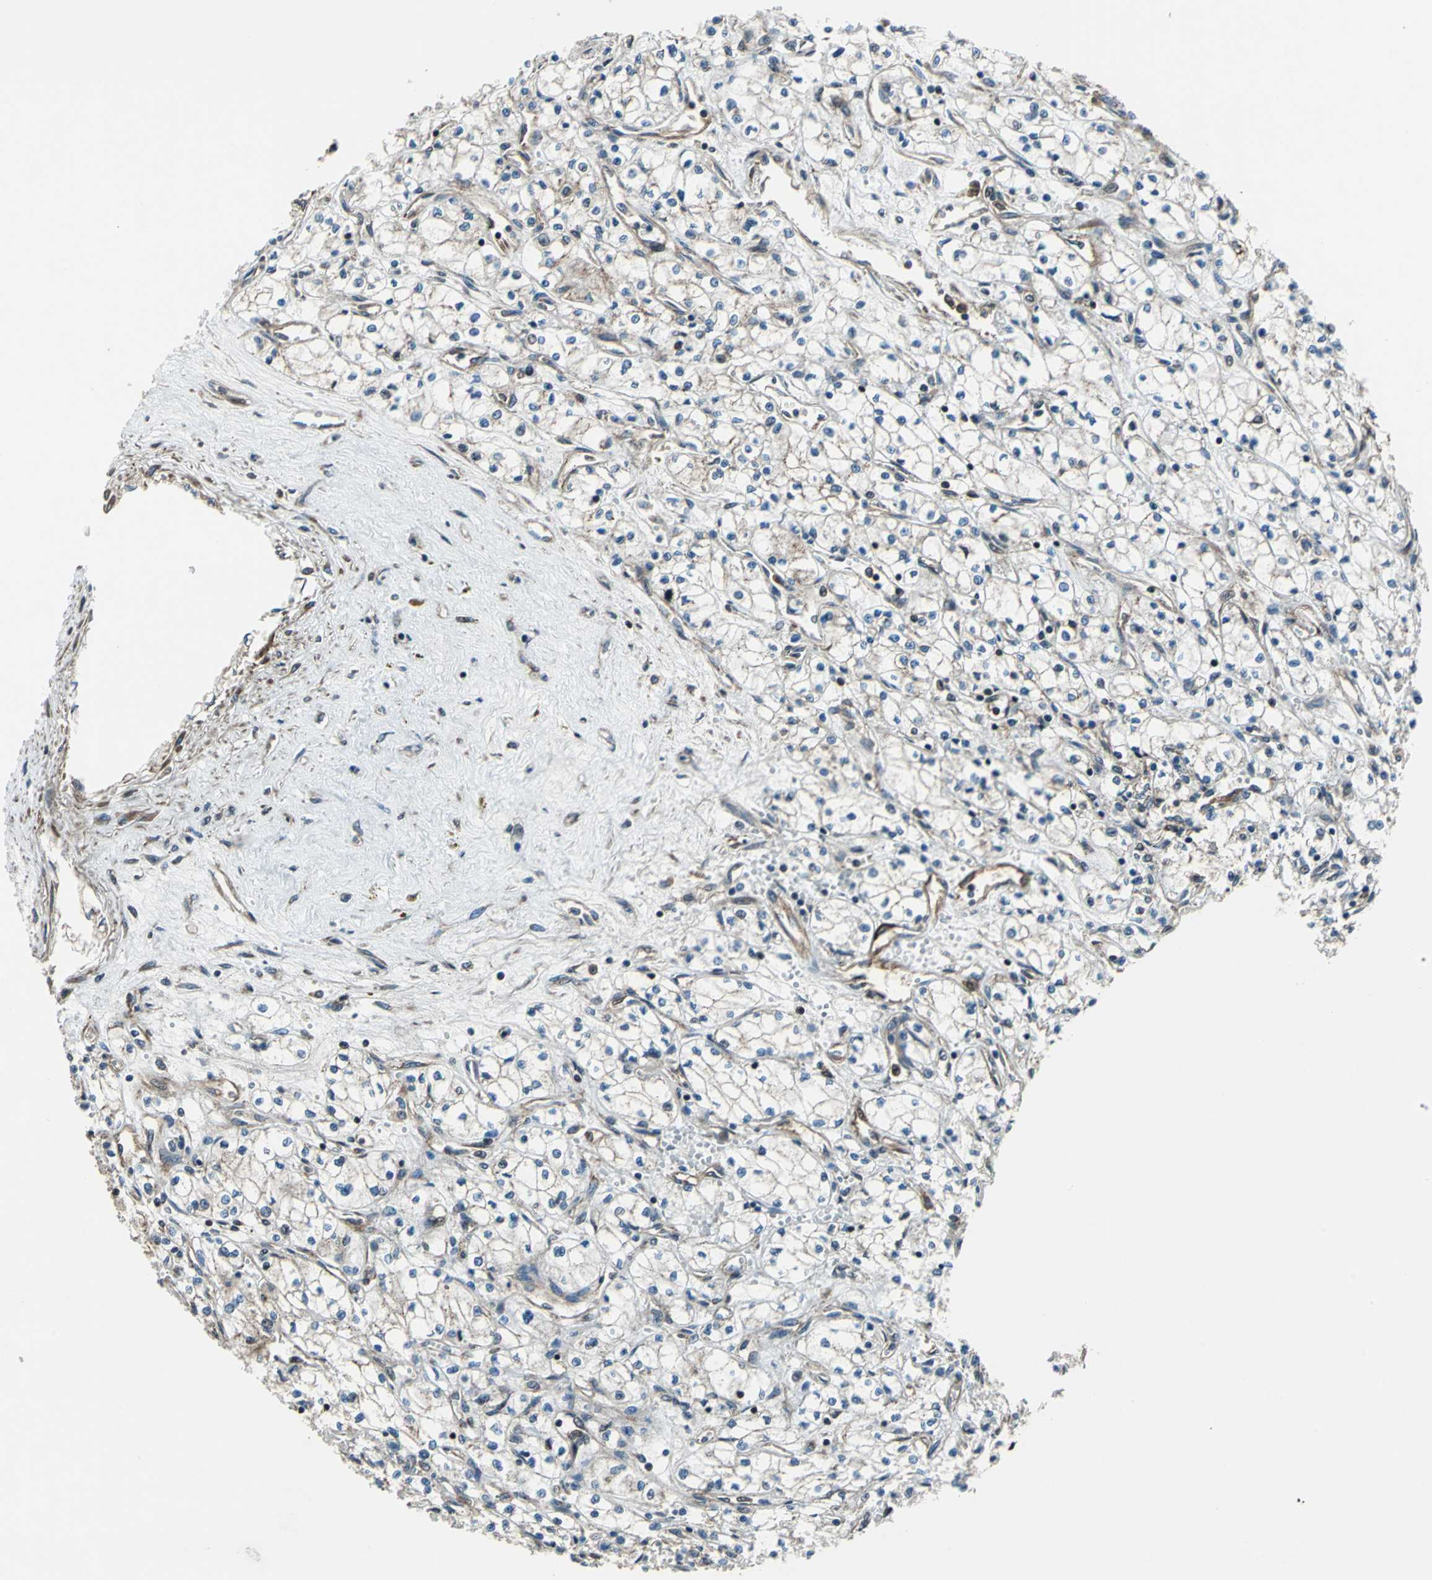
{"staining": {"intensity": "weak", "quantity": "<25%", "location": "cytoplasmic/membranous"}, "tissue": "renal cancer", "cell_type": "Tumor cells", "image_type": "cancer", "snomed": [{"axis": "morphology", "description": "Normal tissue, NOS"}, {"axis": "morphology", "description": "Adenocarcinoma, NOS"}, {"axis": "topography", "description": "Kidney"}], "caption": "IHC of renal adenocarcinoma reveals no positivity in tumor cells.", "gene": "AATF", "patient": {"sex": "male", "age": 59}}